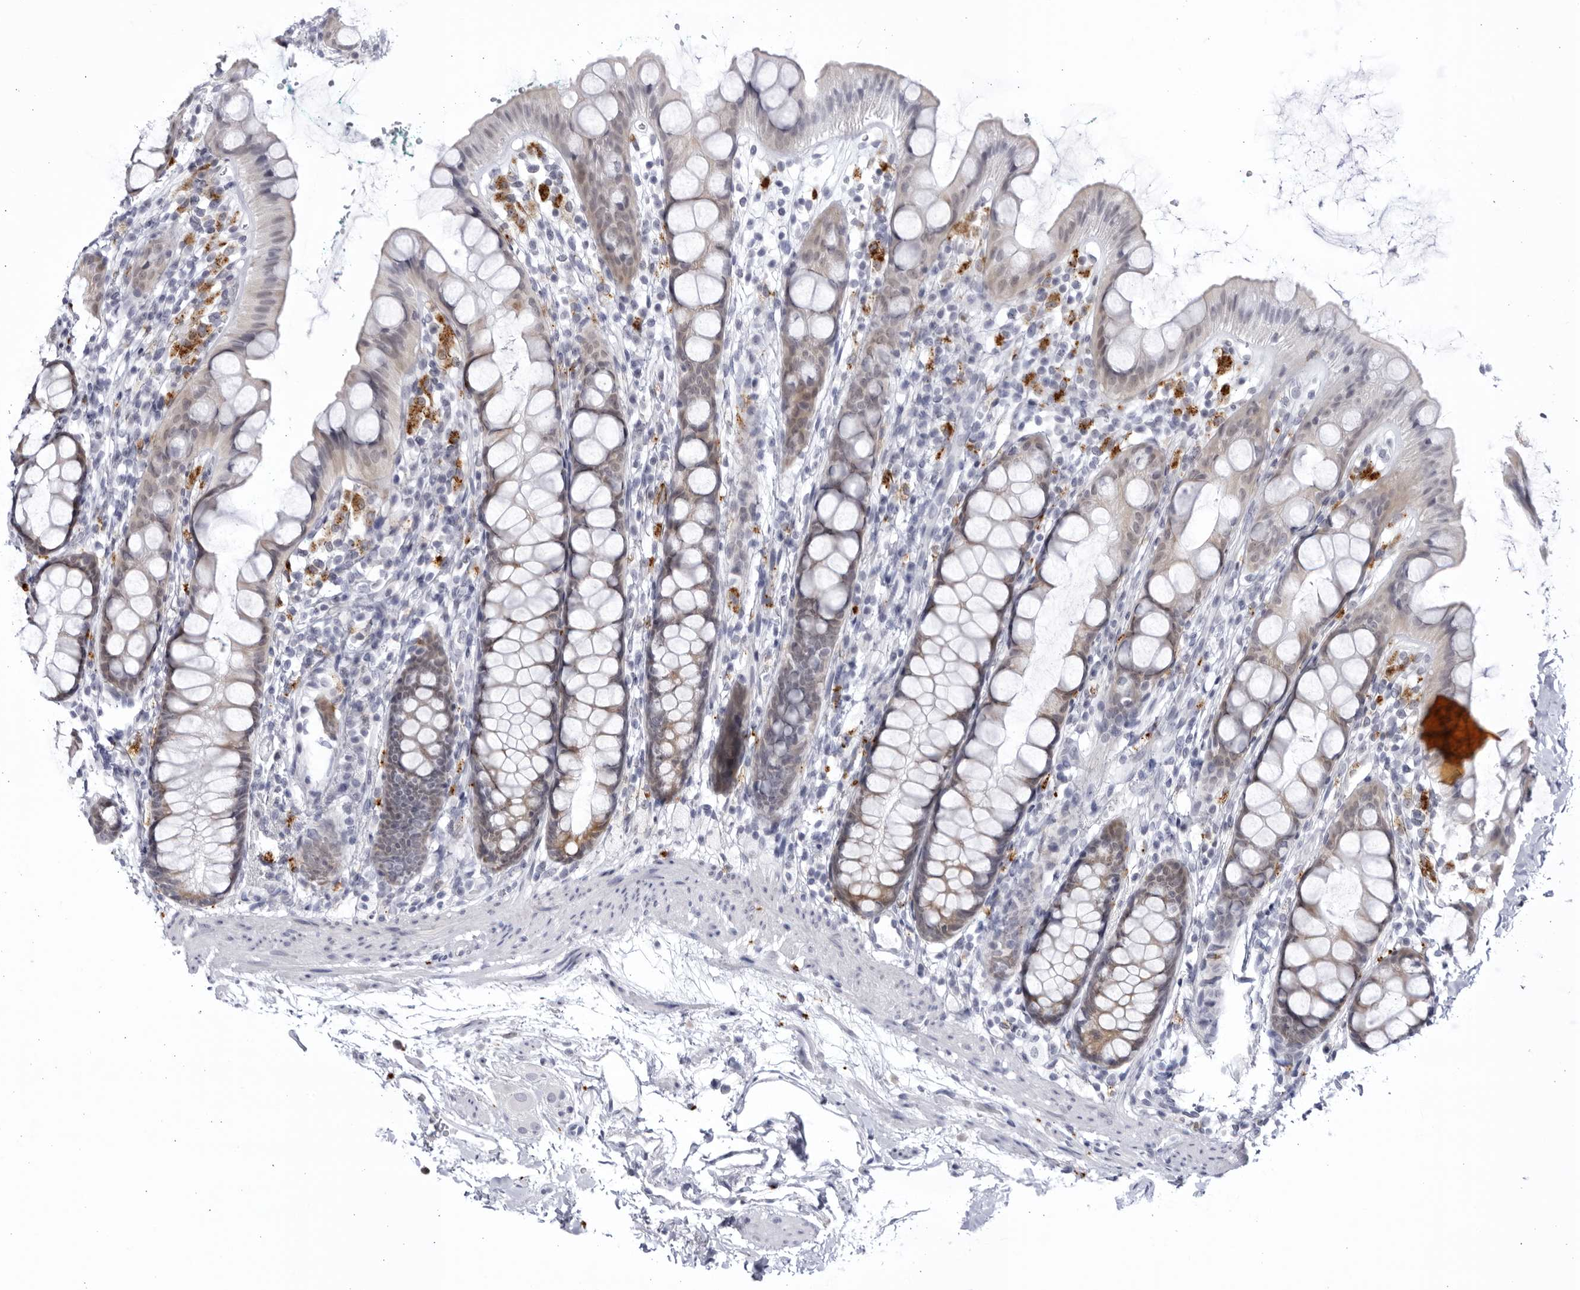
{"staining": {"intensity": "moderate", "quantity": "<25%", "location": "cytoplasmic/membranous"}, "tissue": "rectum", "cell_type": "Glandular cells", "image_type": "normal", "snomed": [{"axis": "morphology", "description": "Normal tissue, NOS"}, {"axis": "topography", "description": "Rectum"}], "caption": "Immunohistochemistry (IHC) photomicrograph of normal human rectum stained for a protein (brown), which demonstrates low levels of moderate cytoplasmic/membranous expression in about <25% of glandular cells.", "gene": "CCDC181", "patient": {"sex": "female", "age": 65}}